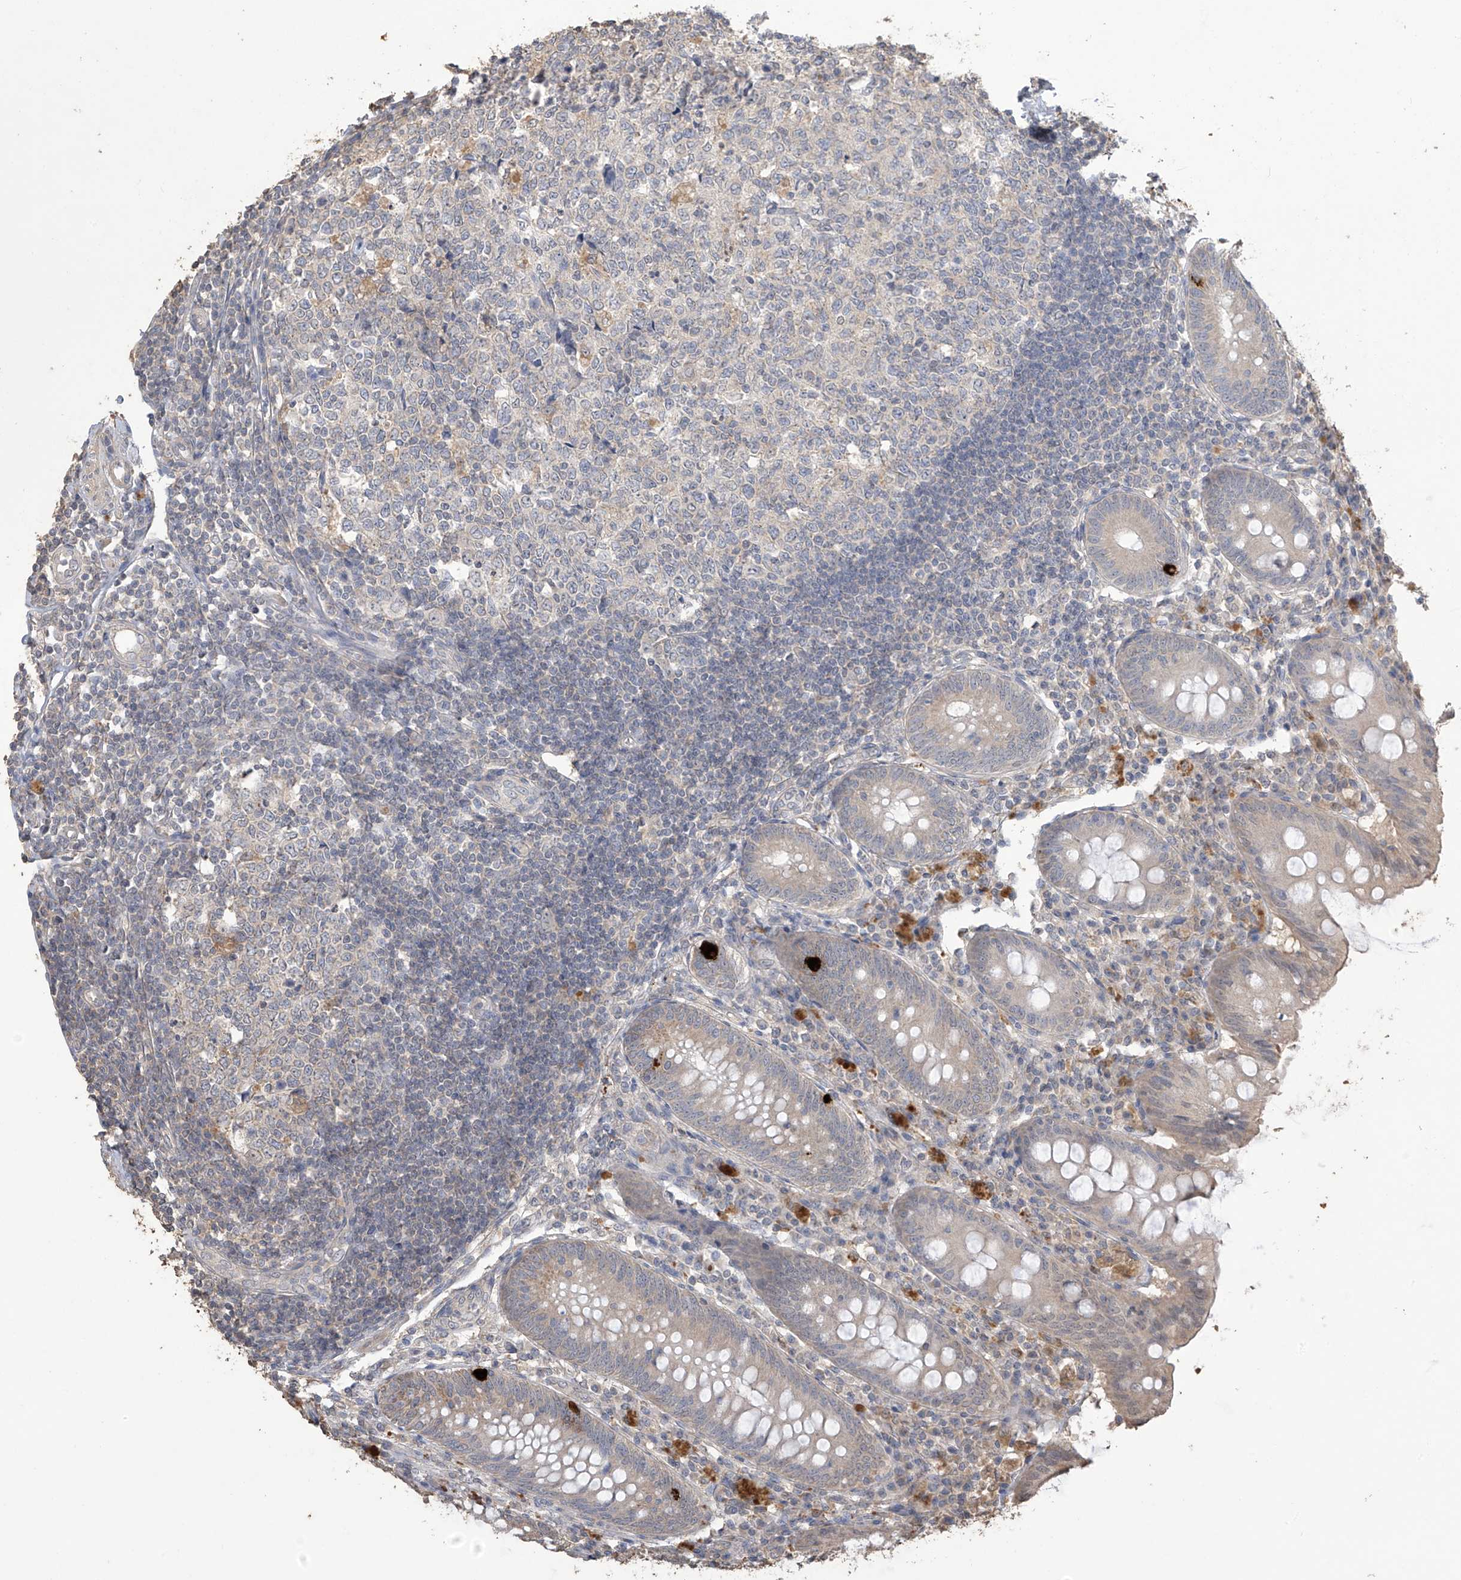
{"staining": {"intensity": "strong", "quantity": "<25%", "location": "cytoplasmic/membranous"}, "tissue": "appendix", "cell_type": "Glandular cells", "image_type": "normal", "snomed": [{"axis": "morphology", "description": "Normal tissue, NOS"}, {"axis": "topography", "description": "Appendix"}], "caption": "Protein positivity by IHC reveals strong cytoplasmic/membranous staining in approximately <25% of glandular cells in unremarkable appendix. (brown staining indicates protein expression, while blue staining denotes nuclei).", "gene": "SLFN14", "patient": {"sex": "female", "age": 54}}